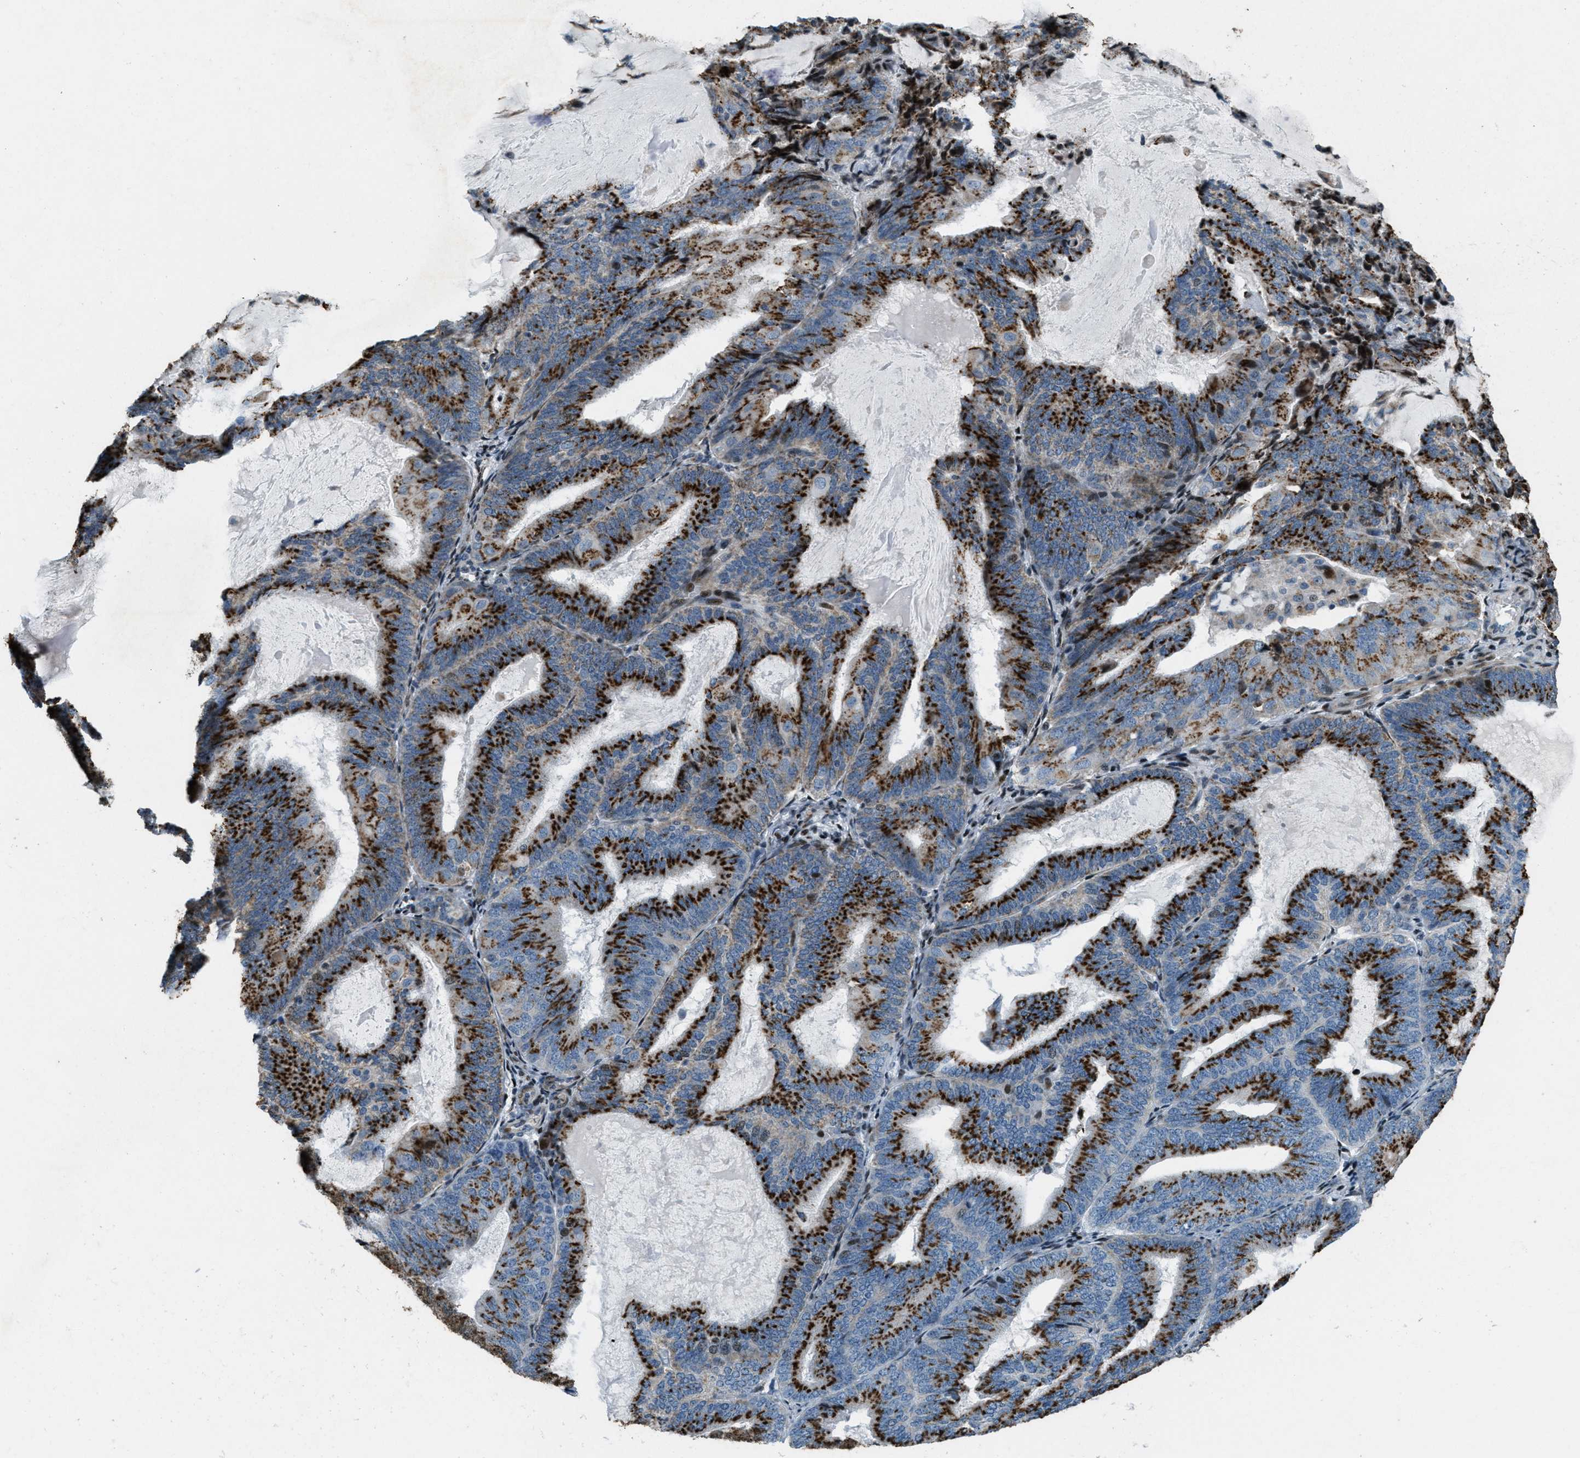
{"staining": {"intensity": "strong", "quantity": ">75%", "location": "cytoplasmic/membranous"}, "tissue": "endometrial cancer", "cell_type": "Tumor cells", "image_type": "cancer", "snomed": [{"axis": "morphology", "description": "Adenocarcinoma, NOS"}, {"axis": "topography", "description": "Endometrium"}], "caption": "IHC image of endometrial cancer (adenocarcinoma) stained for a protein (brown), which displays high levels of strong cytoplasmic/membranous expression in about >75% of tumor cells.", "gene": "GPC6", "patient": {"sex": "female", "age": 81}}